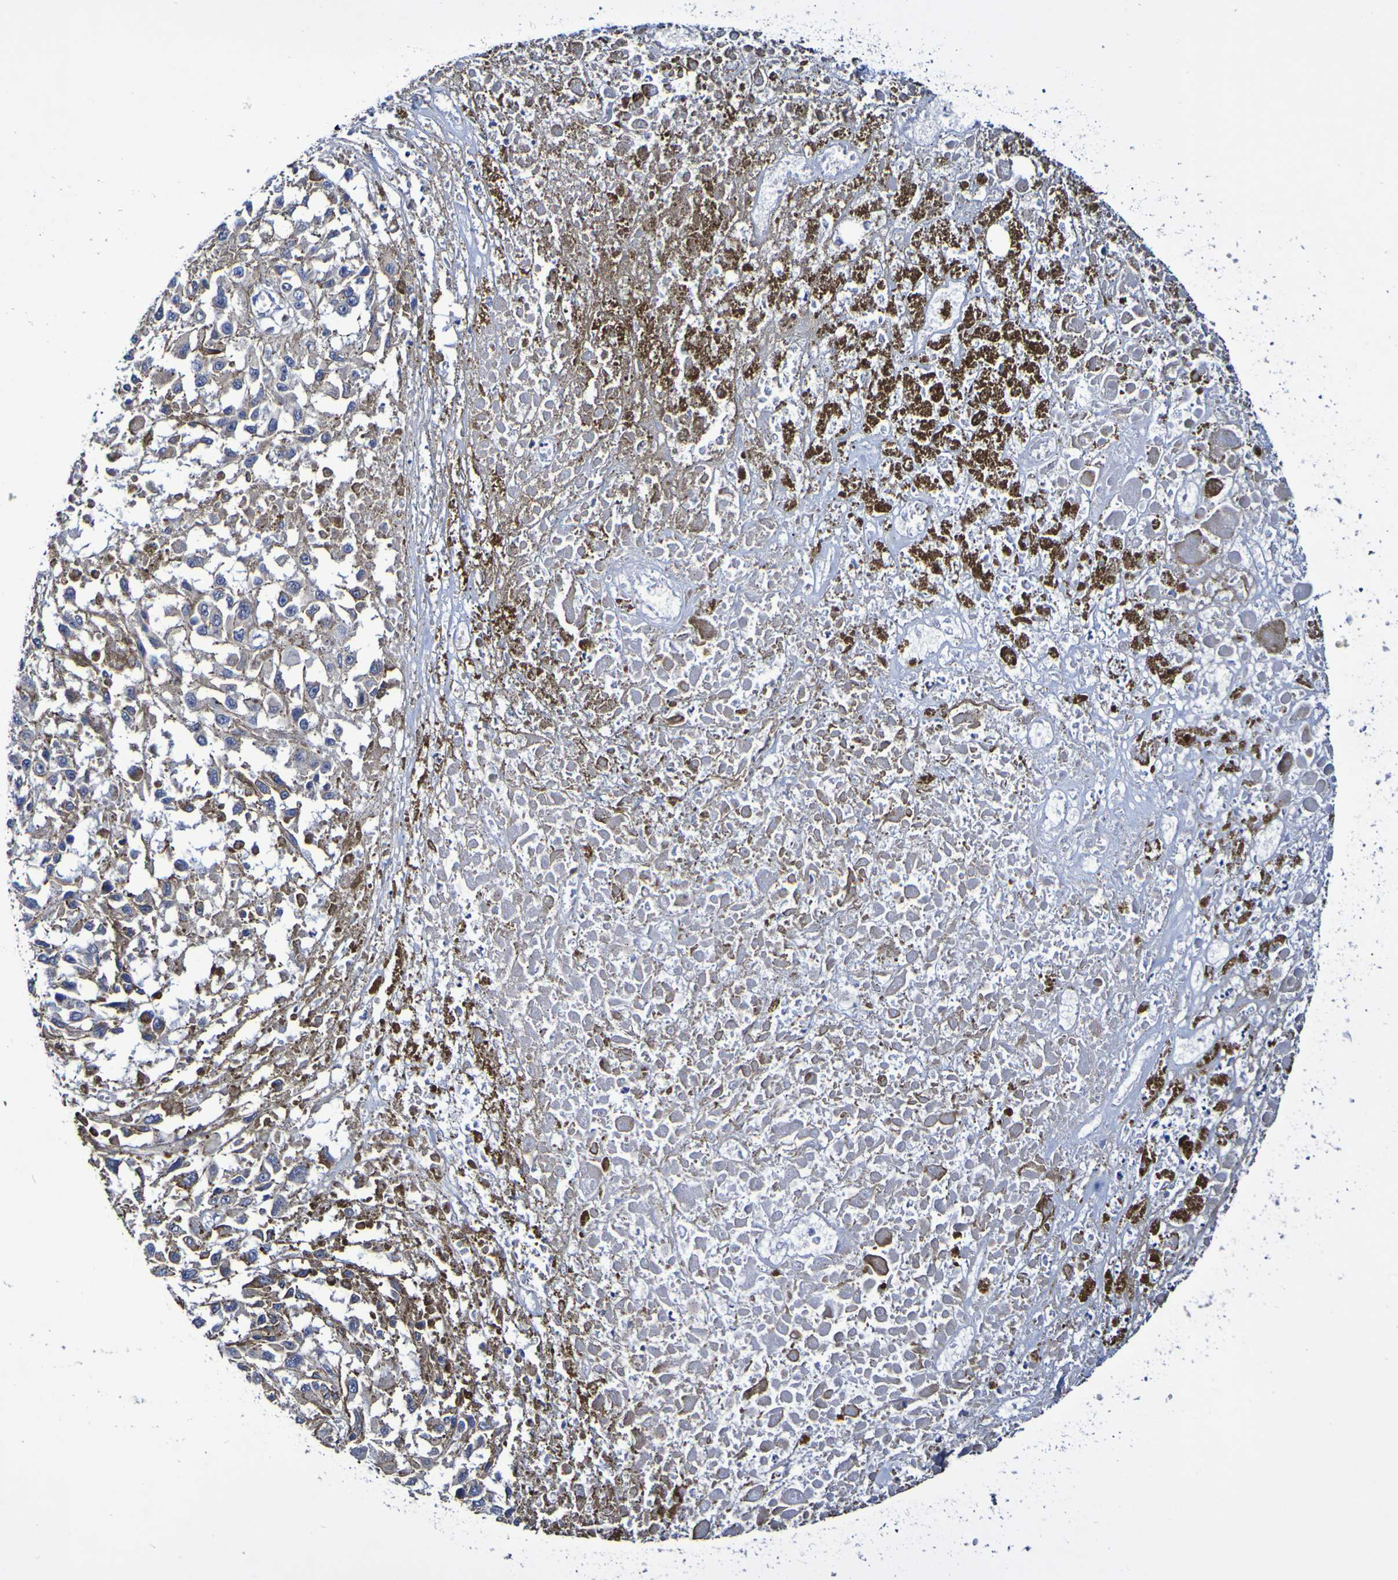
{"staining": {"intensity": "weak", "quantity": ">75%", "location": "cytoplasmic/membranous,nuclear"}, "tissue": "melanoma", "cell_type": "Tumor cells", "image_type": "cancer", "snomed": [{"axis": "morphology", "description": "Malignant melanoma, Metastatic site"}, {"axis": "topography", "description": "Lymph node"}], "caption": "Malignant melanoma (metastatic site) tissue displays weak cytoplasmic/membranous and nuclear positivity in approximately >75% of tumor cells (brown staining indicates protein expression, while blue staining denotes nuclei).", "gene": "PTP4A2", "patient": {"sex": "male", "age": 59}}